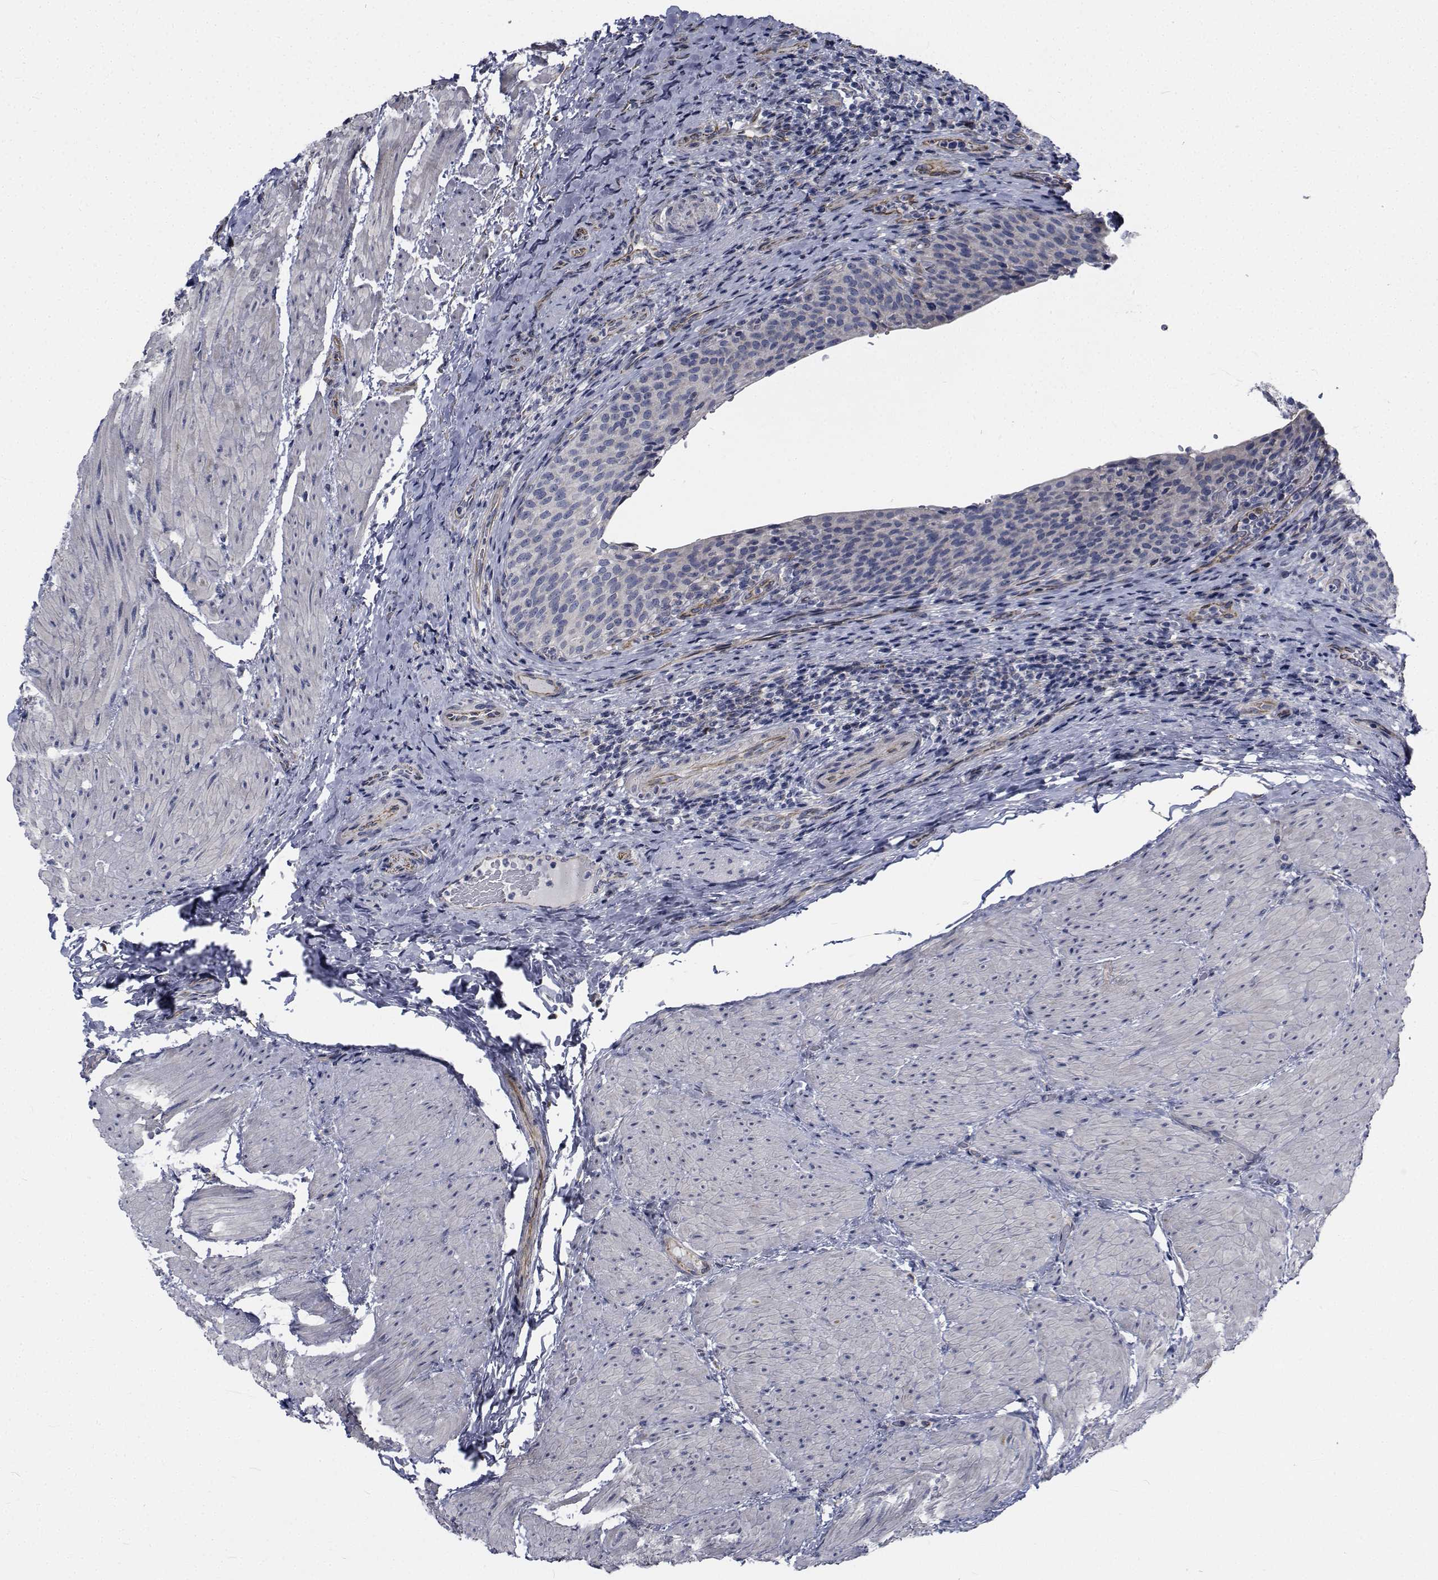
{"staining": {"intensity": "negative", "quantity": "none", "location": "none"}, "tissue": "urinary bladder", "cell_type": "Urothelial cells", "image_type": "normal", "snomed": [{"axis": "morphology", "description": "Normal tissue, NOS"}, {"axis": "topography", "description": "Urinary bladder"}, {"axis": "topography", "description": "Peripheral nerve tissue"}], "caption": "The micrograph exhibits no staining of urothelial cells in normal urinary bladder. Brightfield microscopy of immunohistochemistry (IHC) stained with DAB (3,3'-diaminobenzidine) (brown) and hematoxylin (blue), captured at high magnification.", "gene": "TTBK1", "patient": {"sex": "male", "age": 66}}